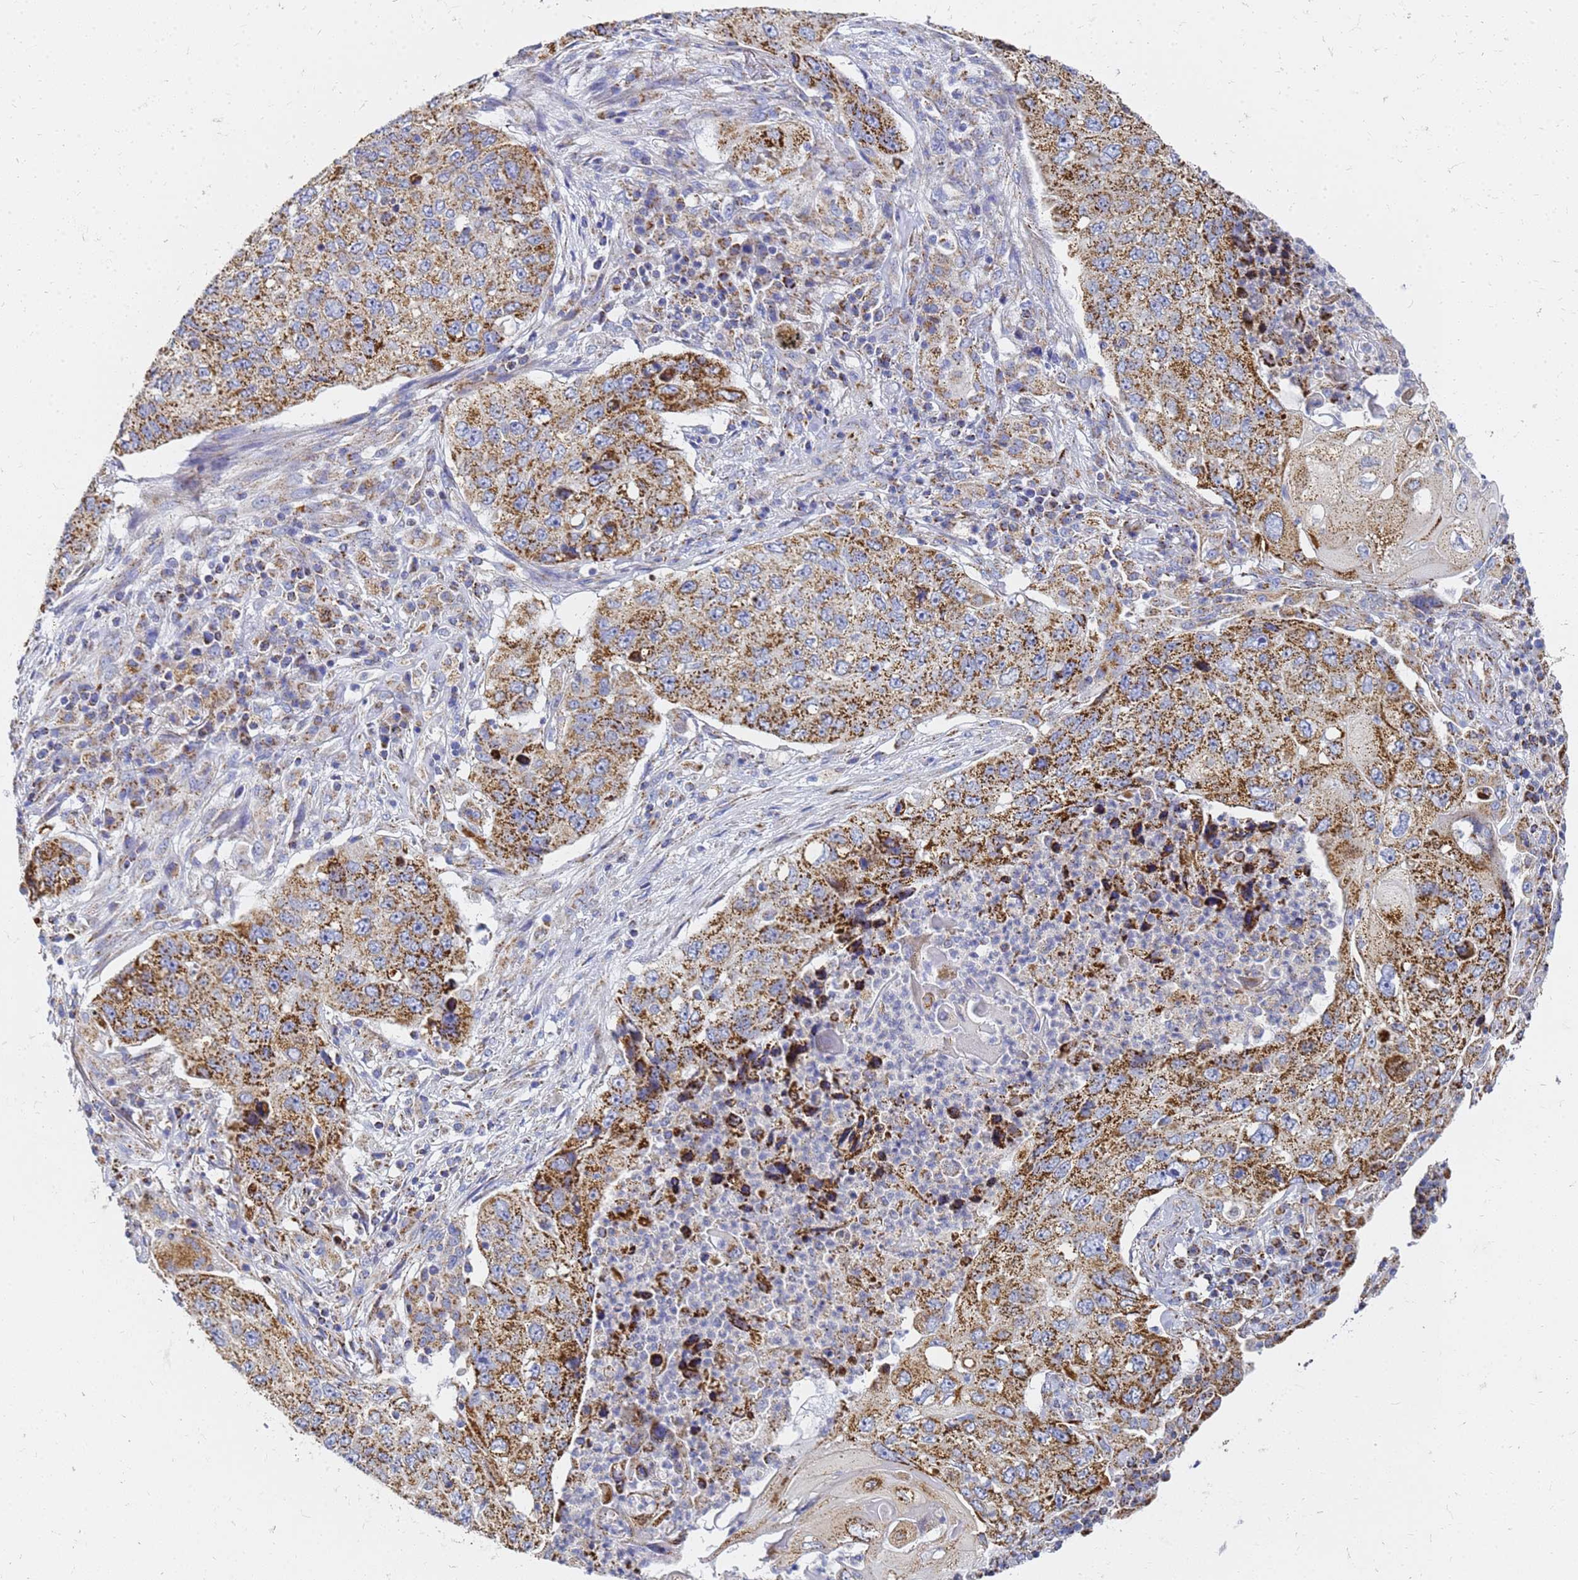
{"staining": {"intensity": "strong", "quantity": ">75%", "location": "cytoplasmic/membranous"}, "tissue": "lung cancer", "cell_type": "Tumor cells", "image_type": "cancer", "snomed": [{"axis": "morphology", "description": "Squamous cell carcinoma, NOS"}, {"axis": "topography", "description": "Lung"}], "caption": "Protein staining by immunohistochemistry (IHC) reveals strong cytoplasmic/membranous expression in approximately >75% of tumor cells in lung squamous cell carcinoma. Using DAB (3,3'-diaminobenzidine) (brown) and hematoxylin (blue) stains, captured at high magnification using brightfield microscopy.", "gene": "CNIH4", "patient": {"sex": "female", "age": 63}}